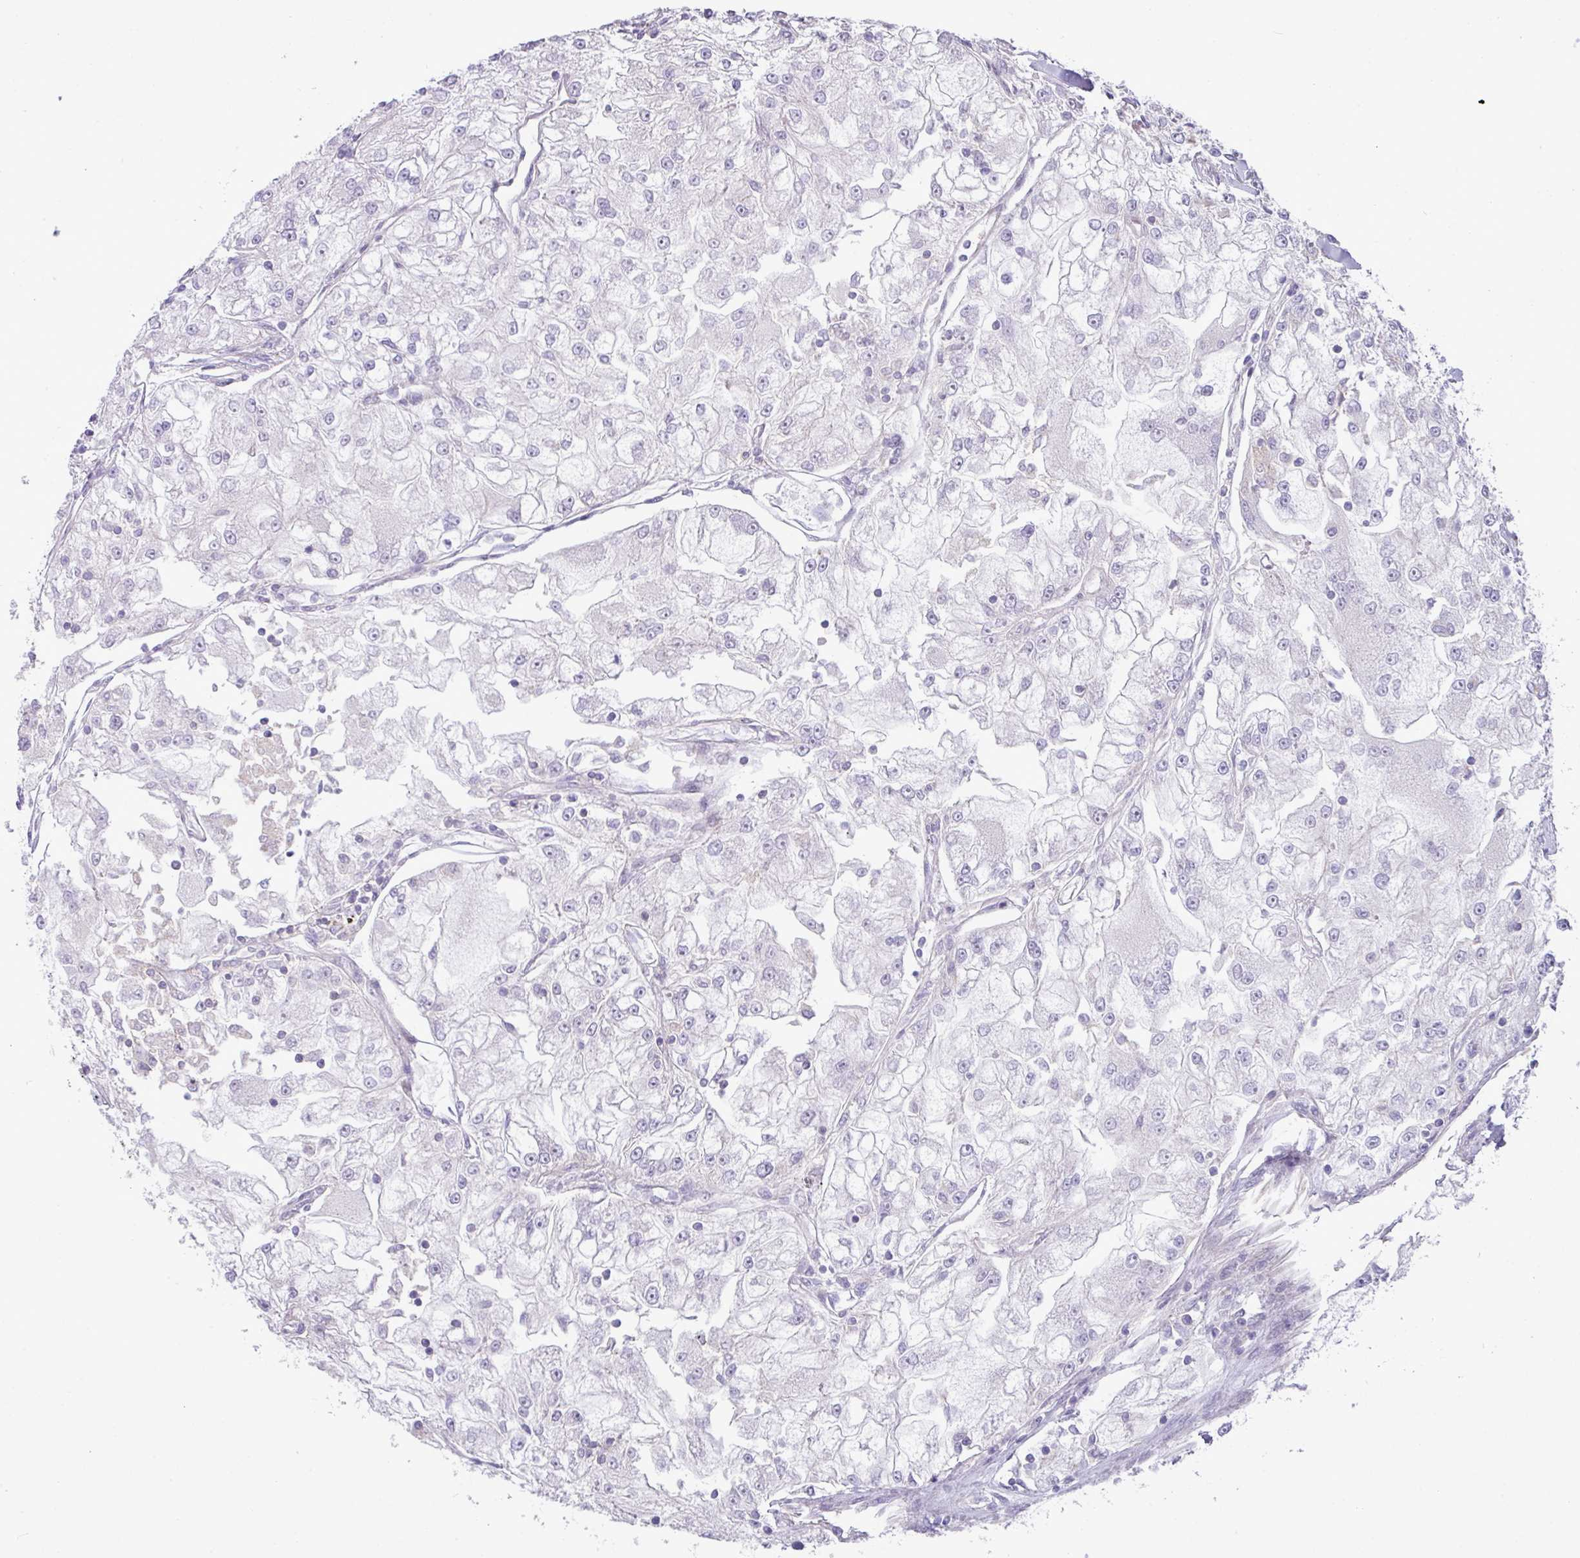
{"staining": {"intensity": "negative", "quantity": "none", "location": "none"}, "tissue": "renal cancer", "cell_type": "Tumor cells", "image_type": "cancer", "snomed": [{"axis": "morphology", "description": "Adenocarcinoma, NOS"}, {"axis": "topography", "description": "Kidney"}], "caption": "High magnification brightfield microscopy of renal cancer (adenocarcinoma) stained with DAB (brown) and counterstained with hematoxylin (blue): tumor cells show no significant staining.", "gene": "IRGC", "patient": {"sex": "female", "age": 72}}